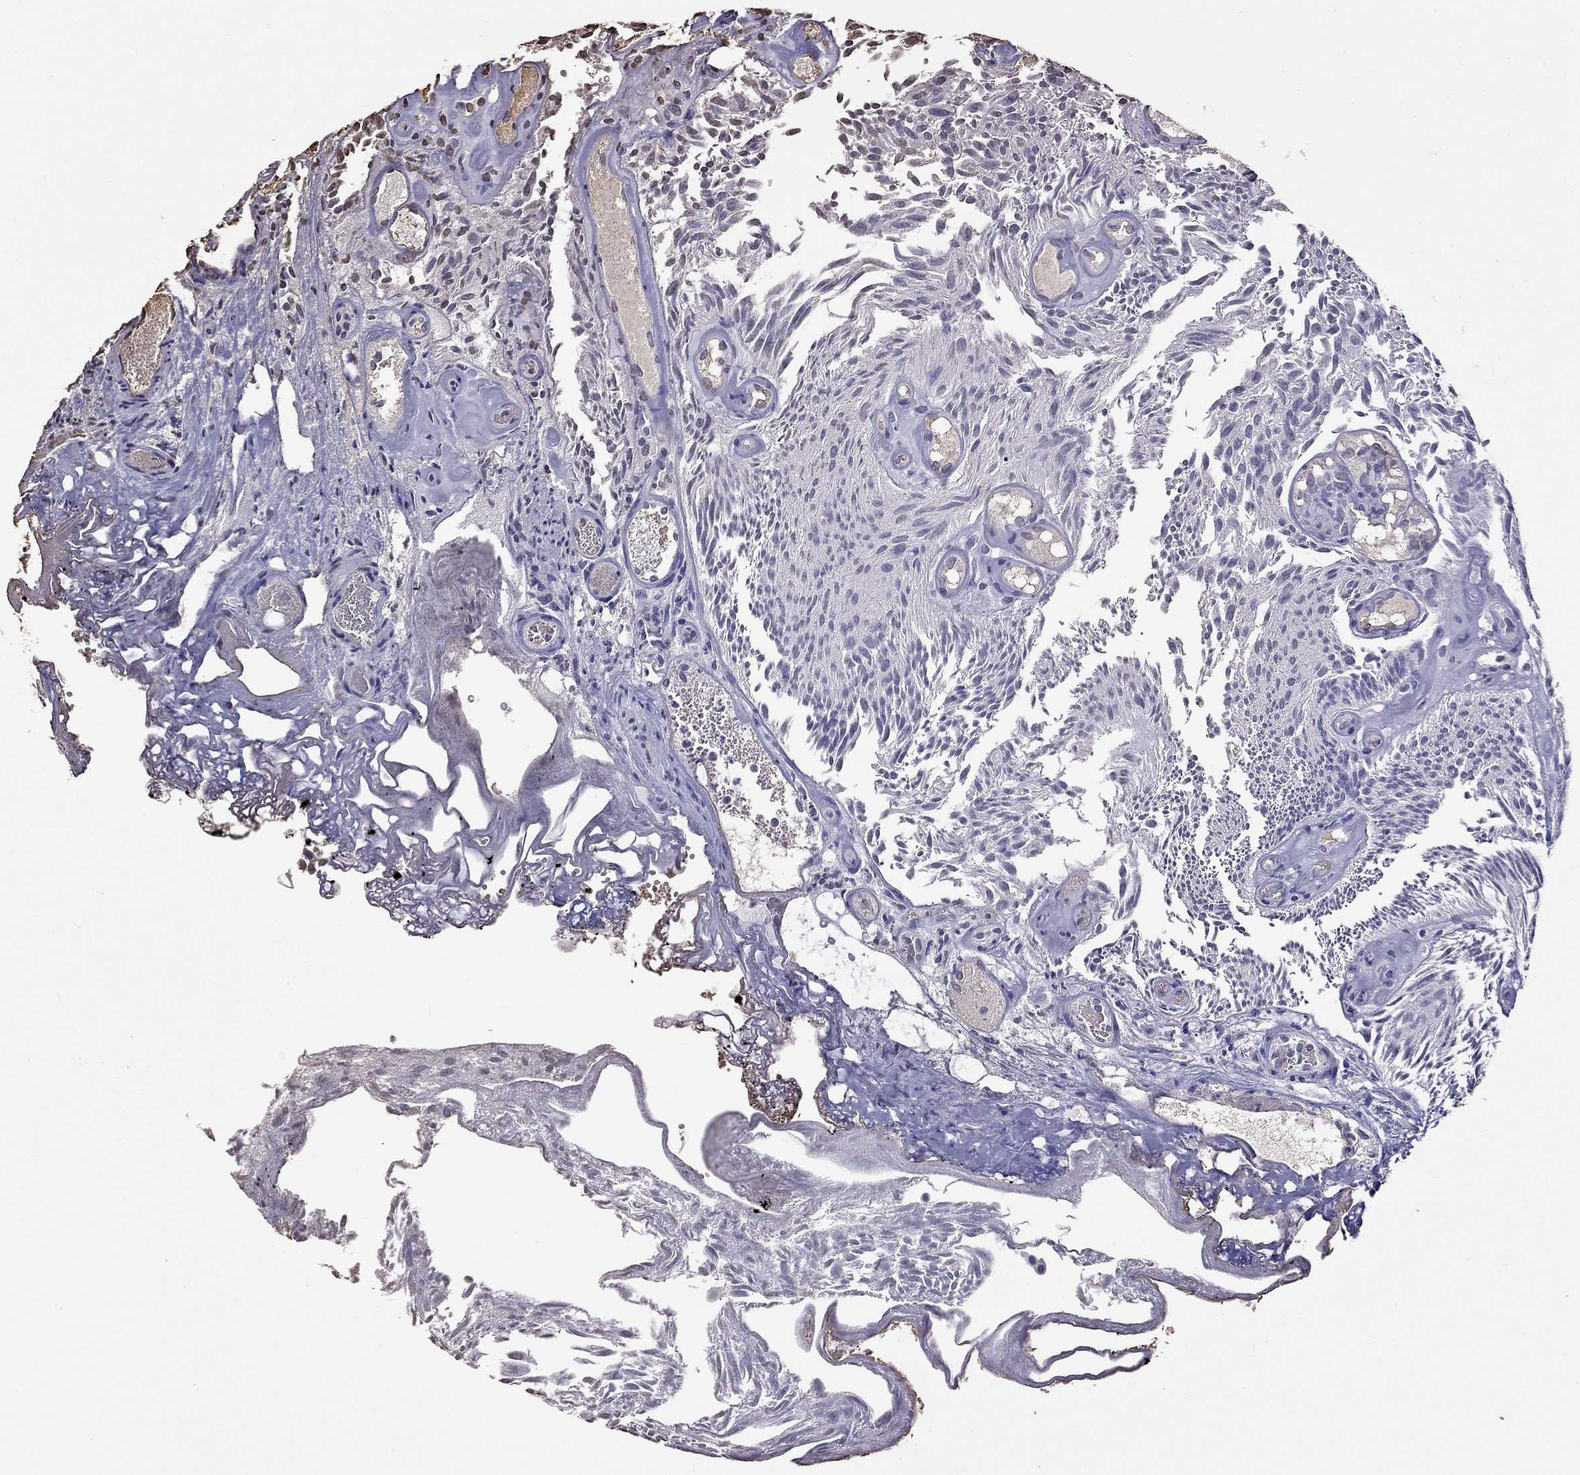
{"staining": {"intensity": "negative", "quantity": "none", "location": "none"}, "tissue": "urothelial cancer", "cell_type": "Tumor cells", "image_type": "cancer", "snomed": [{"axis": "morphology", "description": "Urothelial carcinoma, Low grade"}, {"axis": "topography", "description": "Urinary bladder"}], "caption": "There is no significant staining in tumor cells of low-grade urothelial carcinoma.", "gene": "SUN3", "patient": {"sex": "female", "age": 87}}